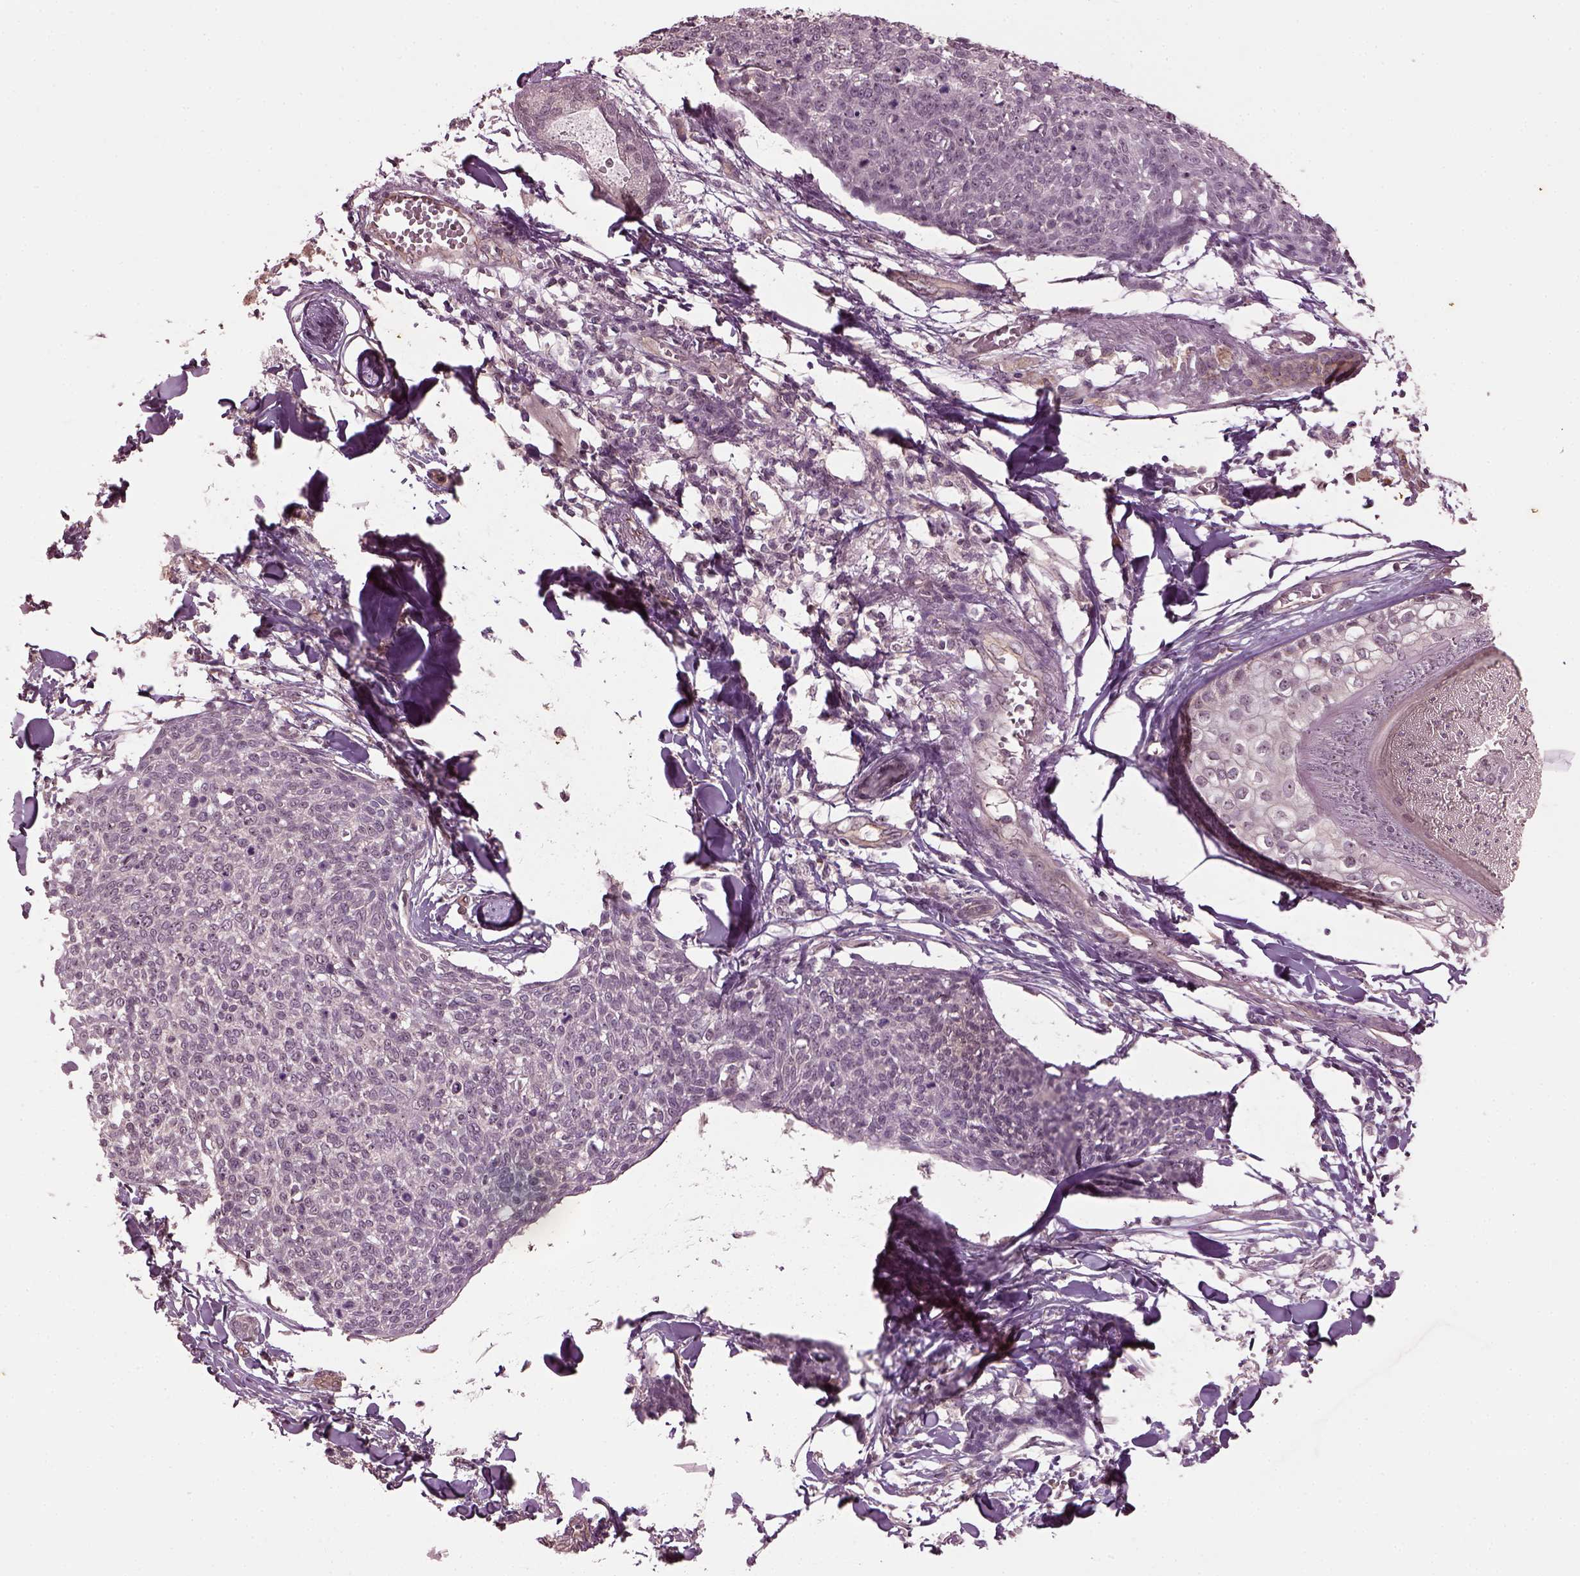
{"staining": {"intensity": "negative", "quantity": "none", "location": "none"}, "tissue": "skin cancer", "cell_type": "Tumor cells", "image_type": "cancer", "snomed": [{"axis": "morphology", "description": "Squamous cell carcinoma, NOS"}, {"axis": "topography", "description": "Skin"}, {"axis": "topography", "description": "Vulva"}], "caption": "This is a photomicrograph of IHC staining of squamous cell carcinoma (skin), which shows no staining in tumor cells.", "gene": "GNRH1", "patient": {"sex": "female", "age": 75}}